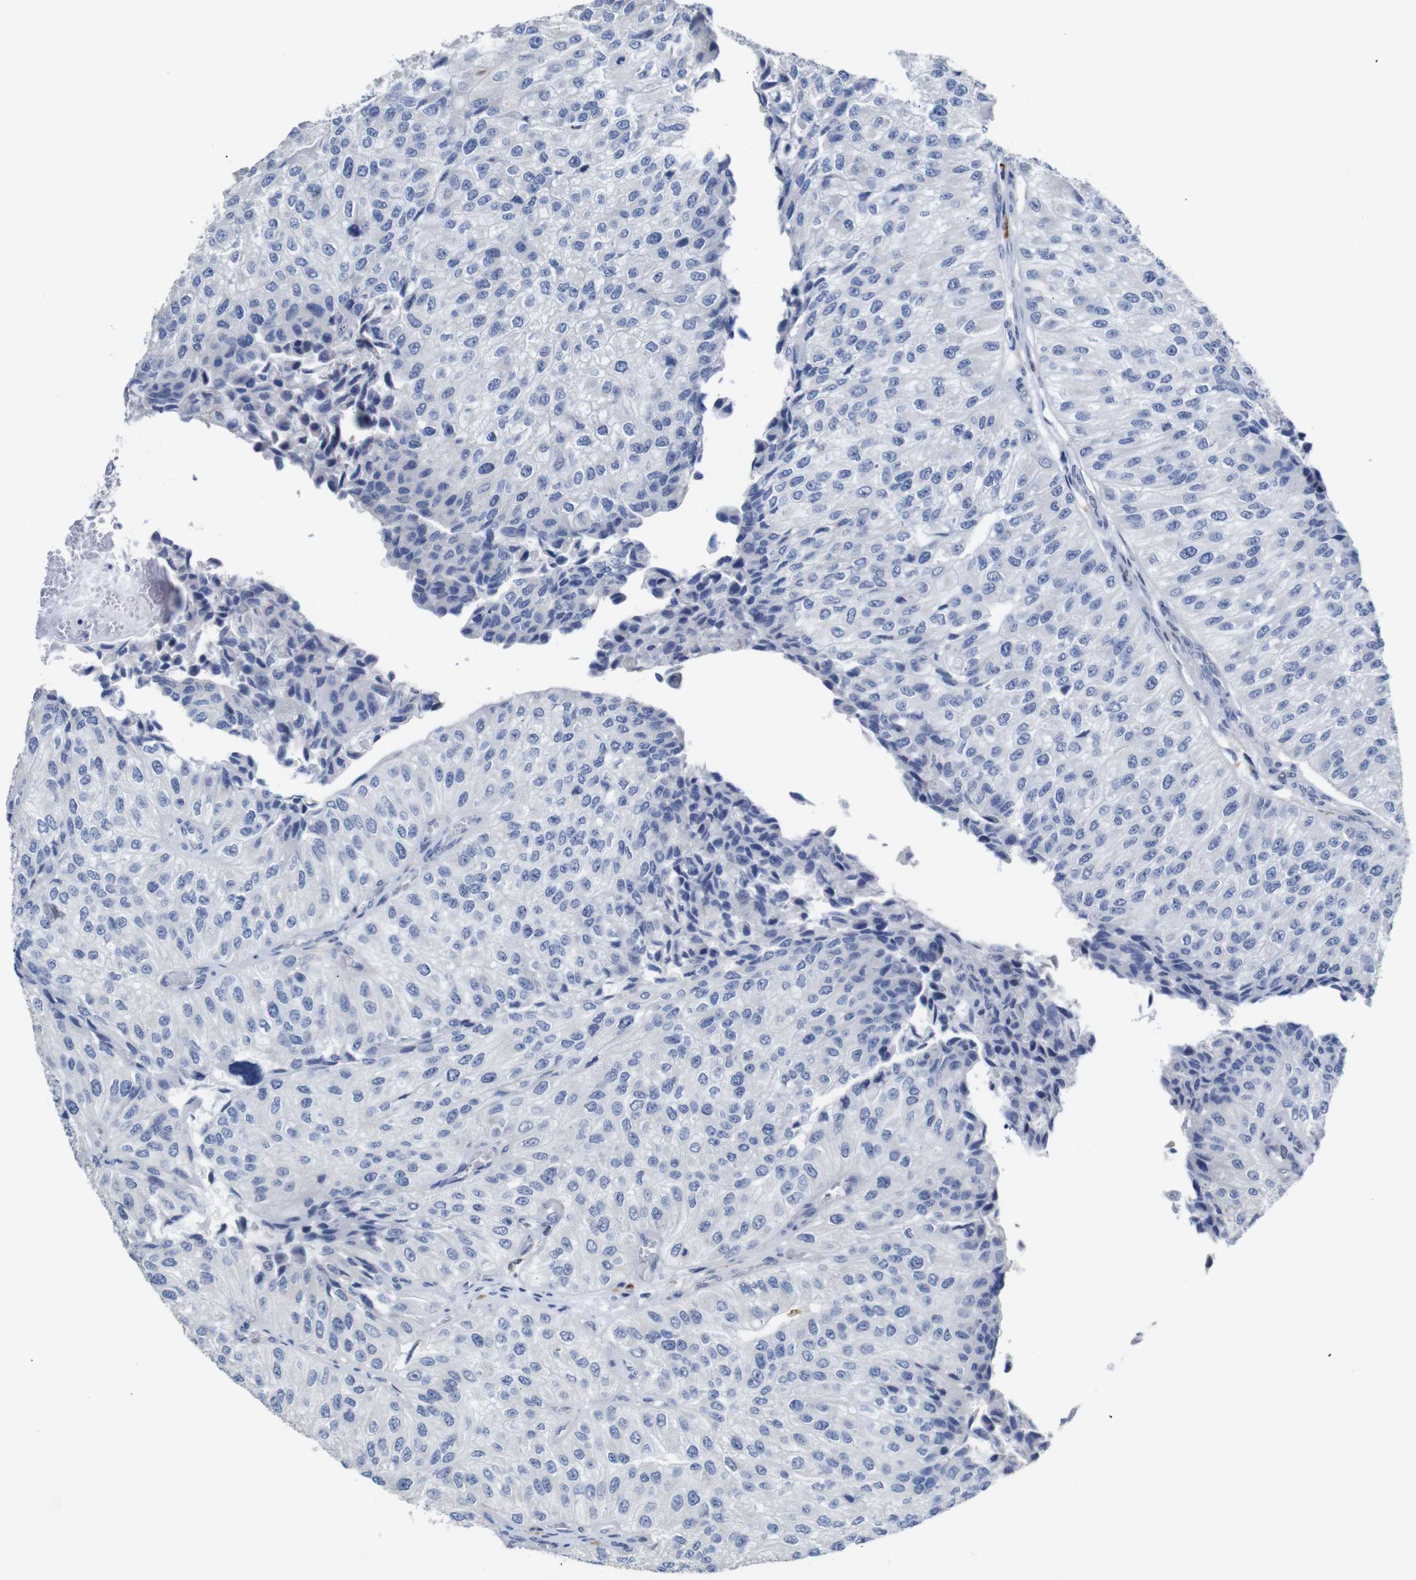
{"staining": {"intensity": "negative", "quantity": "none", "location": "none"}, "tissue": "urothelial cancer", "cell_type": "Tumor cells", "image_type": "cancer", "snomed": [{"axis": "morphology", "description": "Urothelial carcinoma, High grade"}, {"axis": "topography", "description": "Kidney"}, {"axis": "topography", "description": "Urinary bladder"}], "caption": "Photomicrograph shows no significant protein staining in tumor cells of urothelial cancer.", "gene": "TCEAL9", "patient": {"sex": "male", "age": 77}}